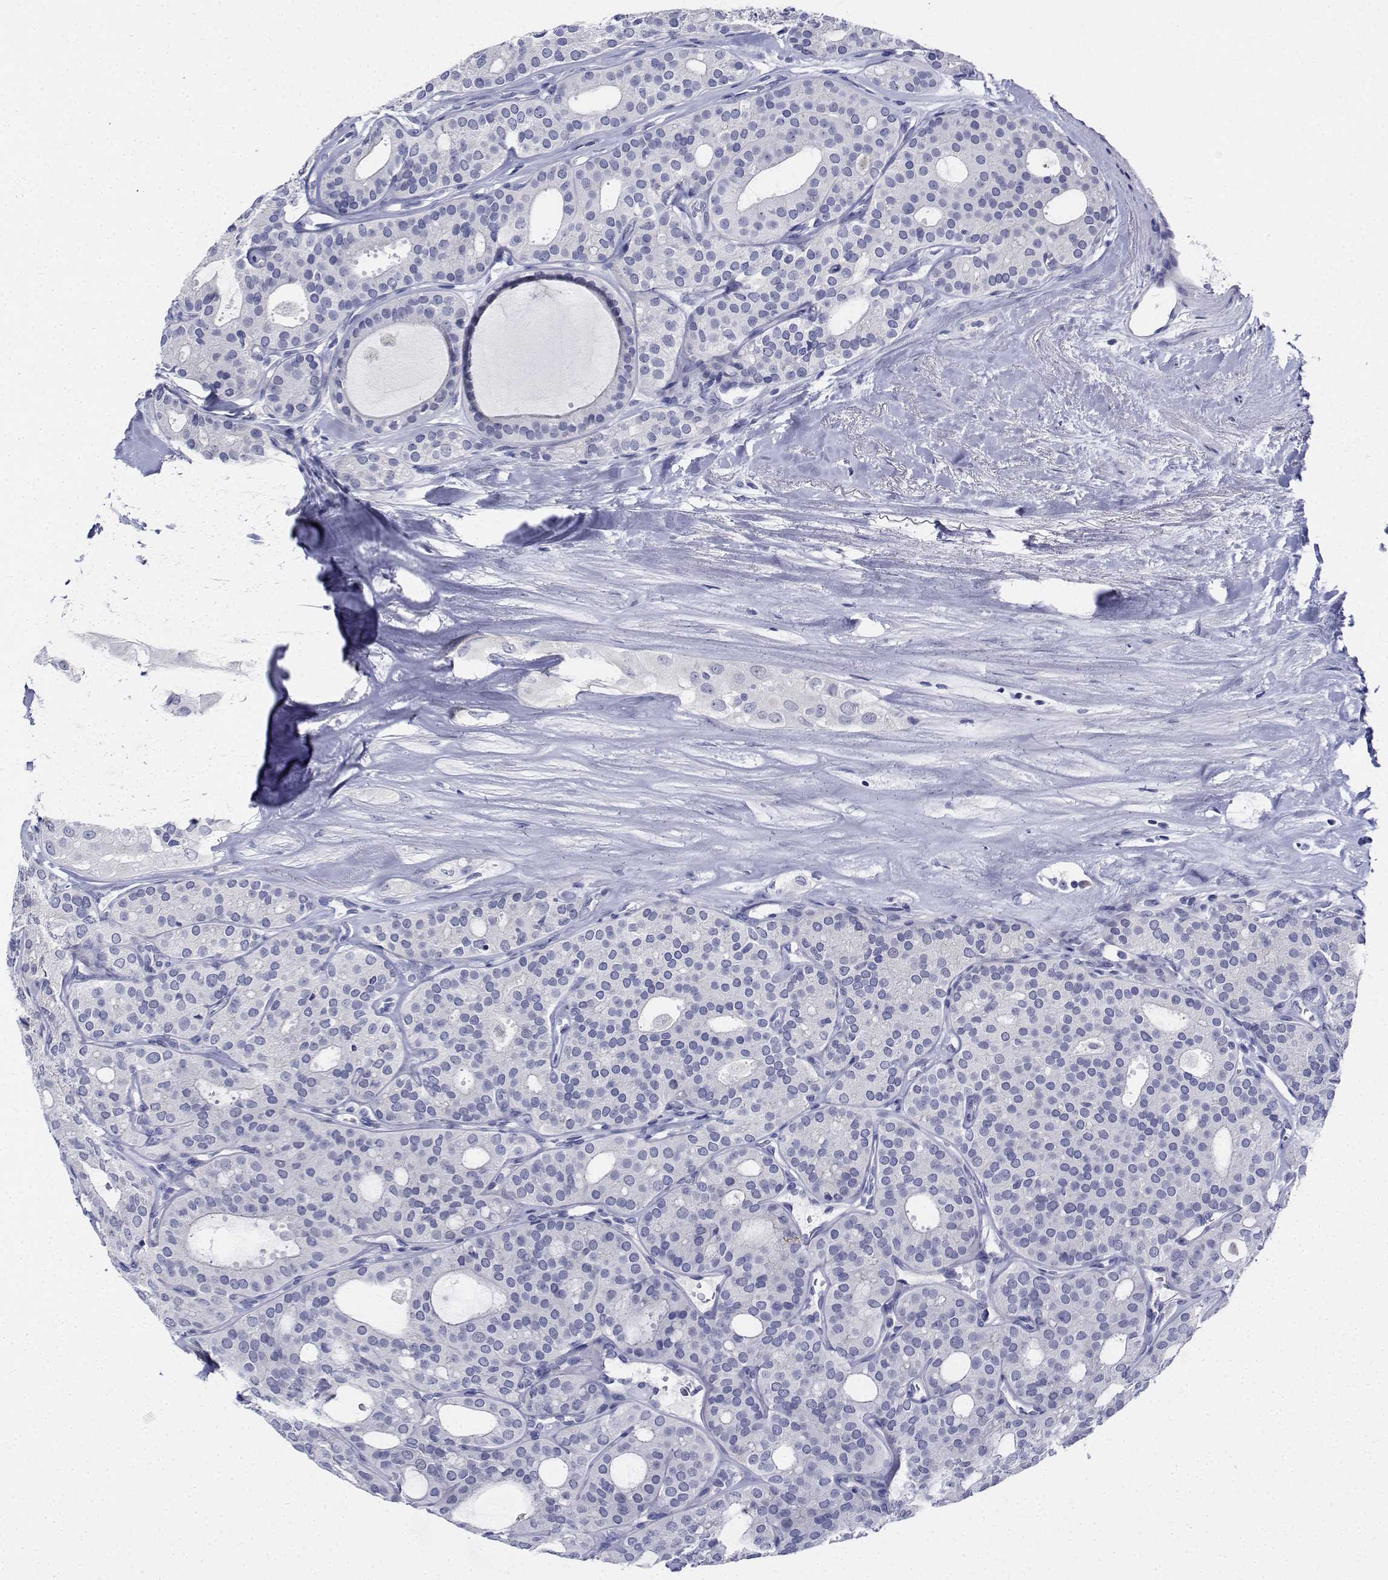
{"staining": {"intensity": "negative", "quantity": "none", "location": "none"}, "tissue": "thyroid cancer", "cell_type": "Tumor cells", "image_type": "cancer", "snomed": [{"axis": "morphology", "description": "Follicular adenoma carcinoma, NOS"}, {"axis": "topography", "description": "Thyroid gland"}], "caption": "Immunohistochemistry (IHC) micrograph of neoplastic tissue: thyroid cancer (follicular adenoma carcinoma) stained with DAB shows no significant protein staining in tumor cells.", "gene": "PLXNA4", "patient": {"sex": "male", "age": 75}}